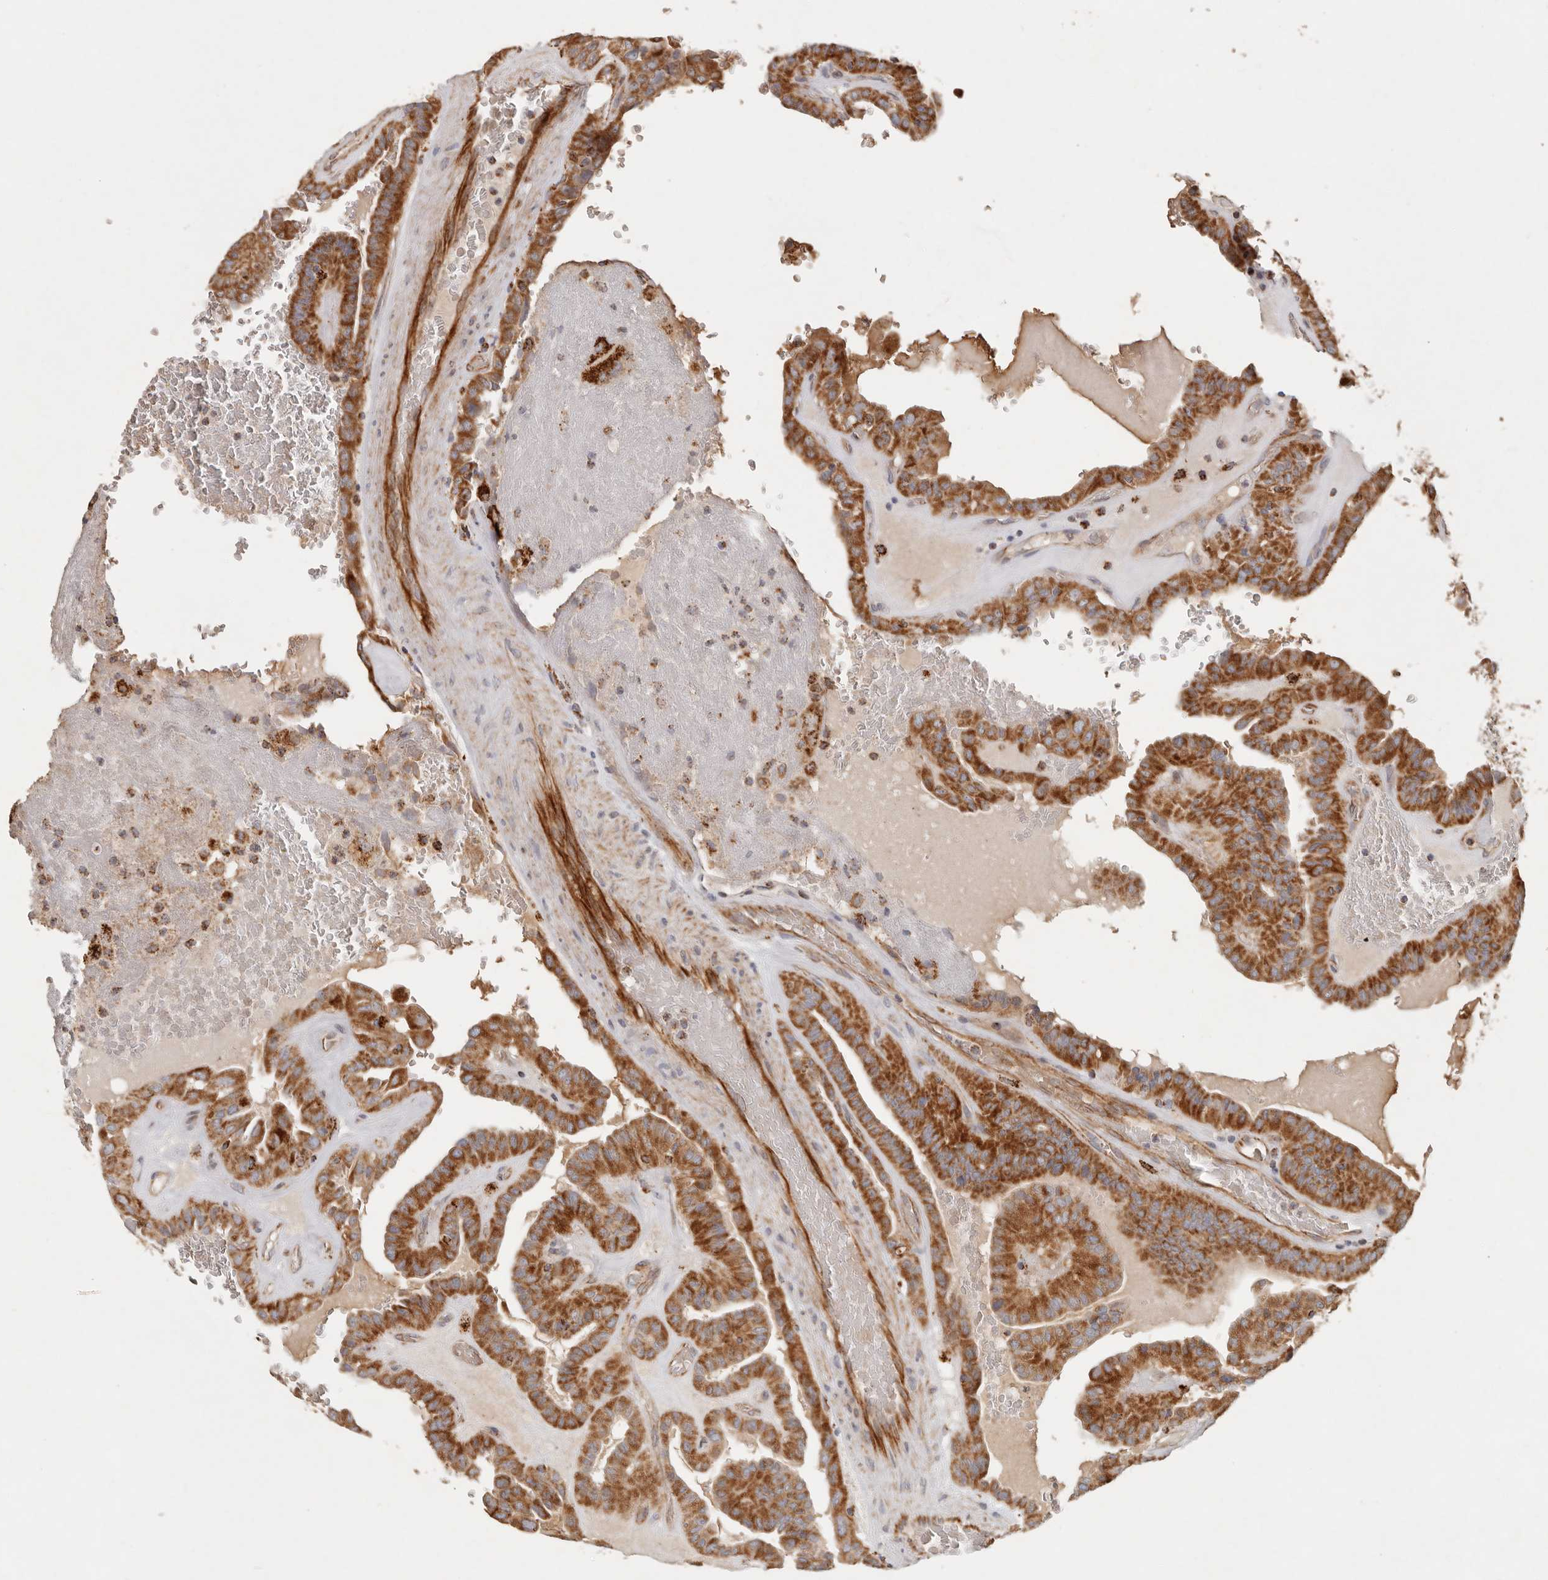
{"staining": {"intensity": "strong", "quantity": ">75%", "location": "cytoplasmic/membranous"}, "tissue": "thyroid cancer", "cell_type": "Tumor cells", "image_type": "cancer", "snomed": [{"axis": "morphology", "description": "Papillary adenocarcinoma, NOS"}, {"axis": "topography", "description": "Thyroid gland"}], "caption": "A brown stain labels strong cytoplasmic/membranous positivity of a protein in human papillary adenocarcinoma (thyroid) tumor cells.", "gene": "ARHGEF10L", "patient": {"sex": "male", "age": 77}}